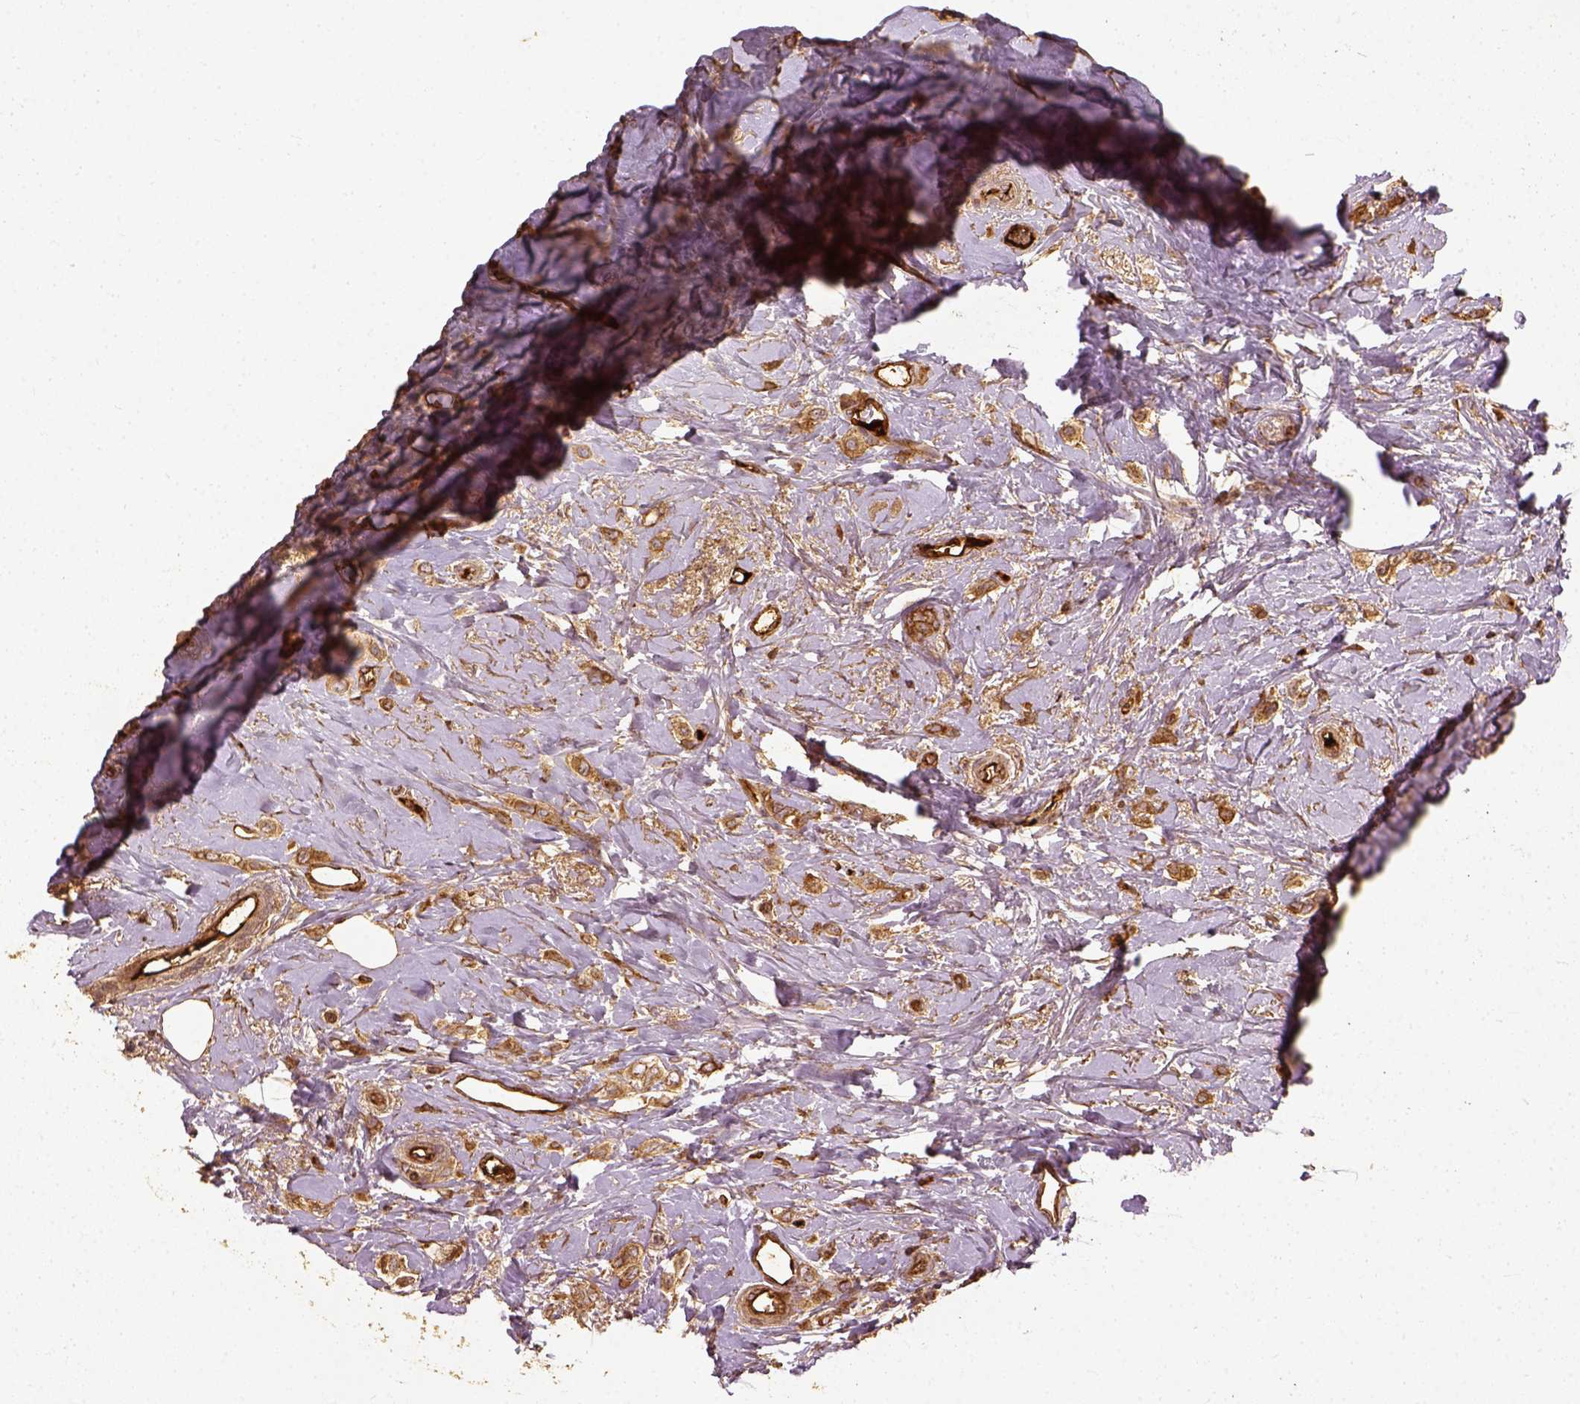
{"staining": {"intensity": "moderate", "quantity": ">75%", "location": "cytoplasmic/membranous"}, "tissue": "breast cancer", "cell_type": "Tumor cells", "image_type": "cancer", "snomed": [{"axis": "morphology", "description": "Lobular carcinoma"}, {"axis": "topography", "description": "Breast"}], "caption": "Protein expression analysis of breast lobular carcinoma shows moderate cytoplasmic/membranous staining in approximately >75% of tumor cells.", "gene": "VEGFA", "patient": {"sex": "female", "age": 66}}